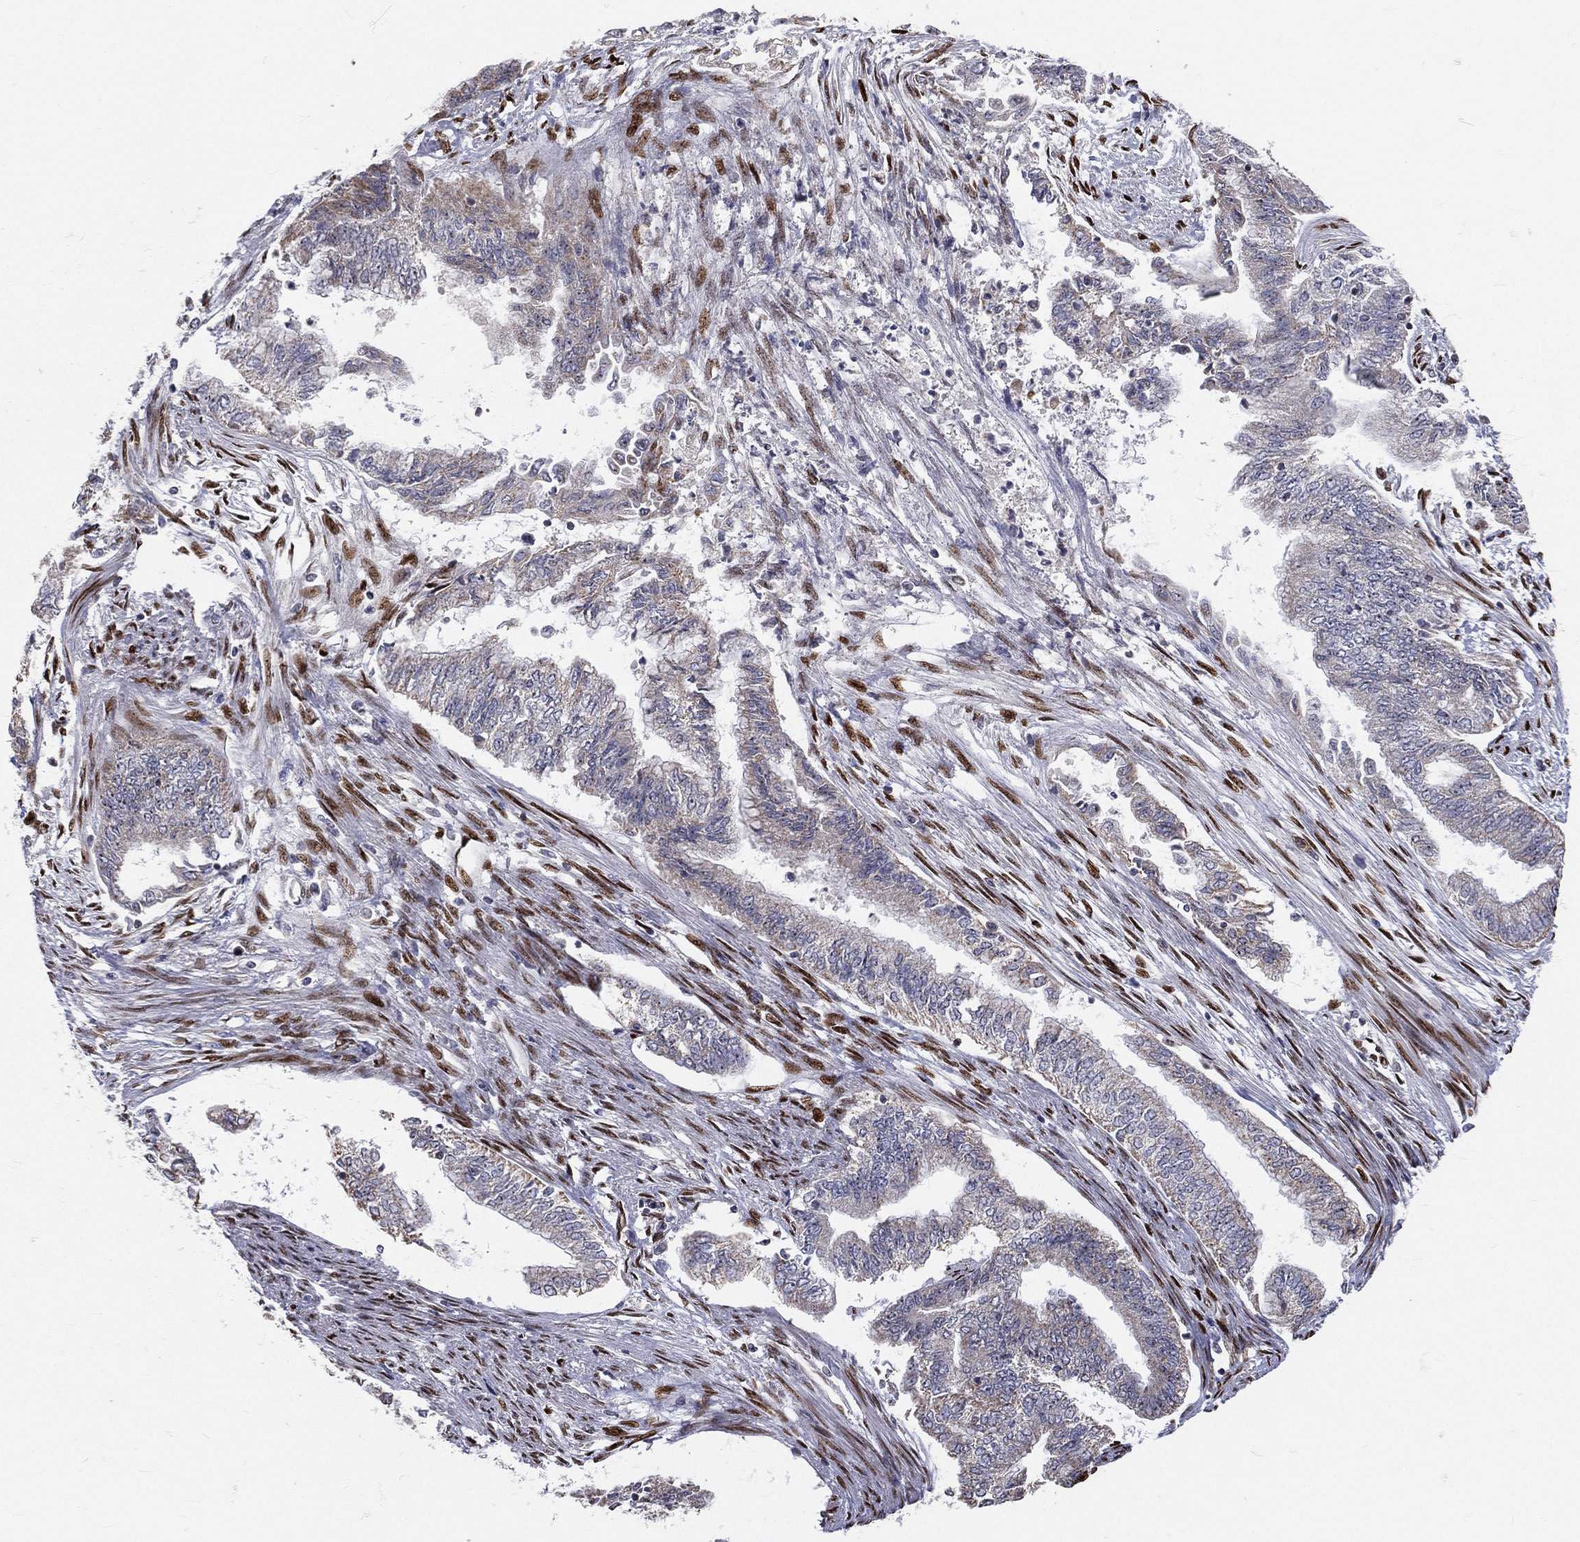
{"staining": {"intensity": "negative", "quantity": "none", "location": "none"}, "tissue": "endometrial cancer", "cell_type": "Tumor cells", "image_type": "cancer", "snomed": [{"axis": "morphology", "description": "Adenocarcinoma, NOS"}, {"axis": "topography", "description": "Endometrium"}], "caption": "Immunohistochemistry (IHC) micrograph of neoplastic tissue: endometrial cancer stained with DAB (3,3'-diaminobenzidine) demonstrates no significant protein staining in tumor cells.", "gene": "ZEB1", "patient": {"sex": "female", "age": 65}}